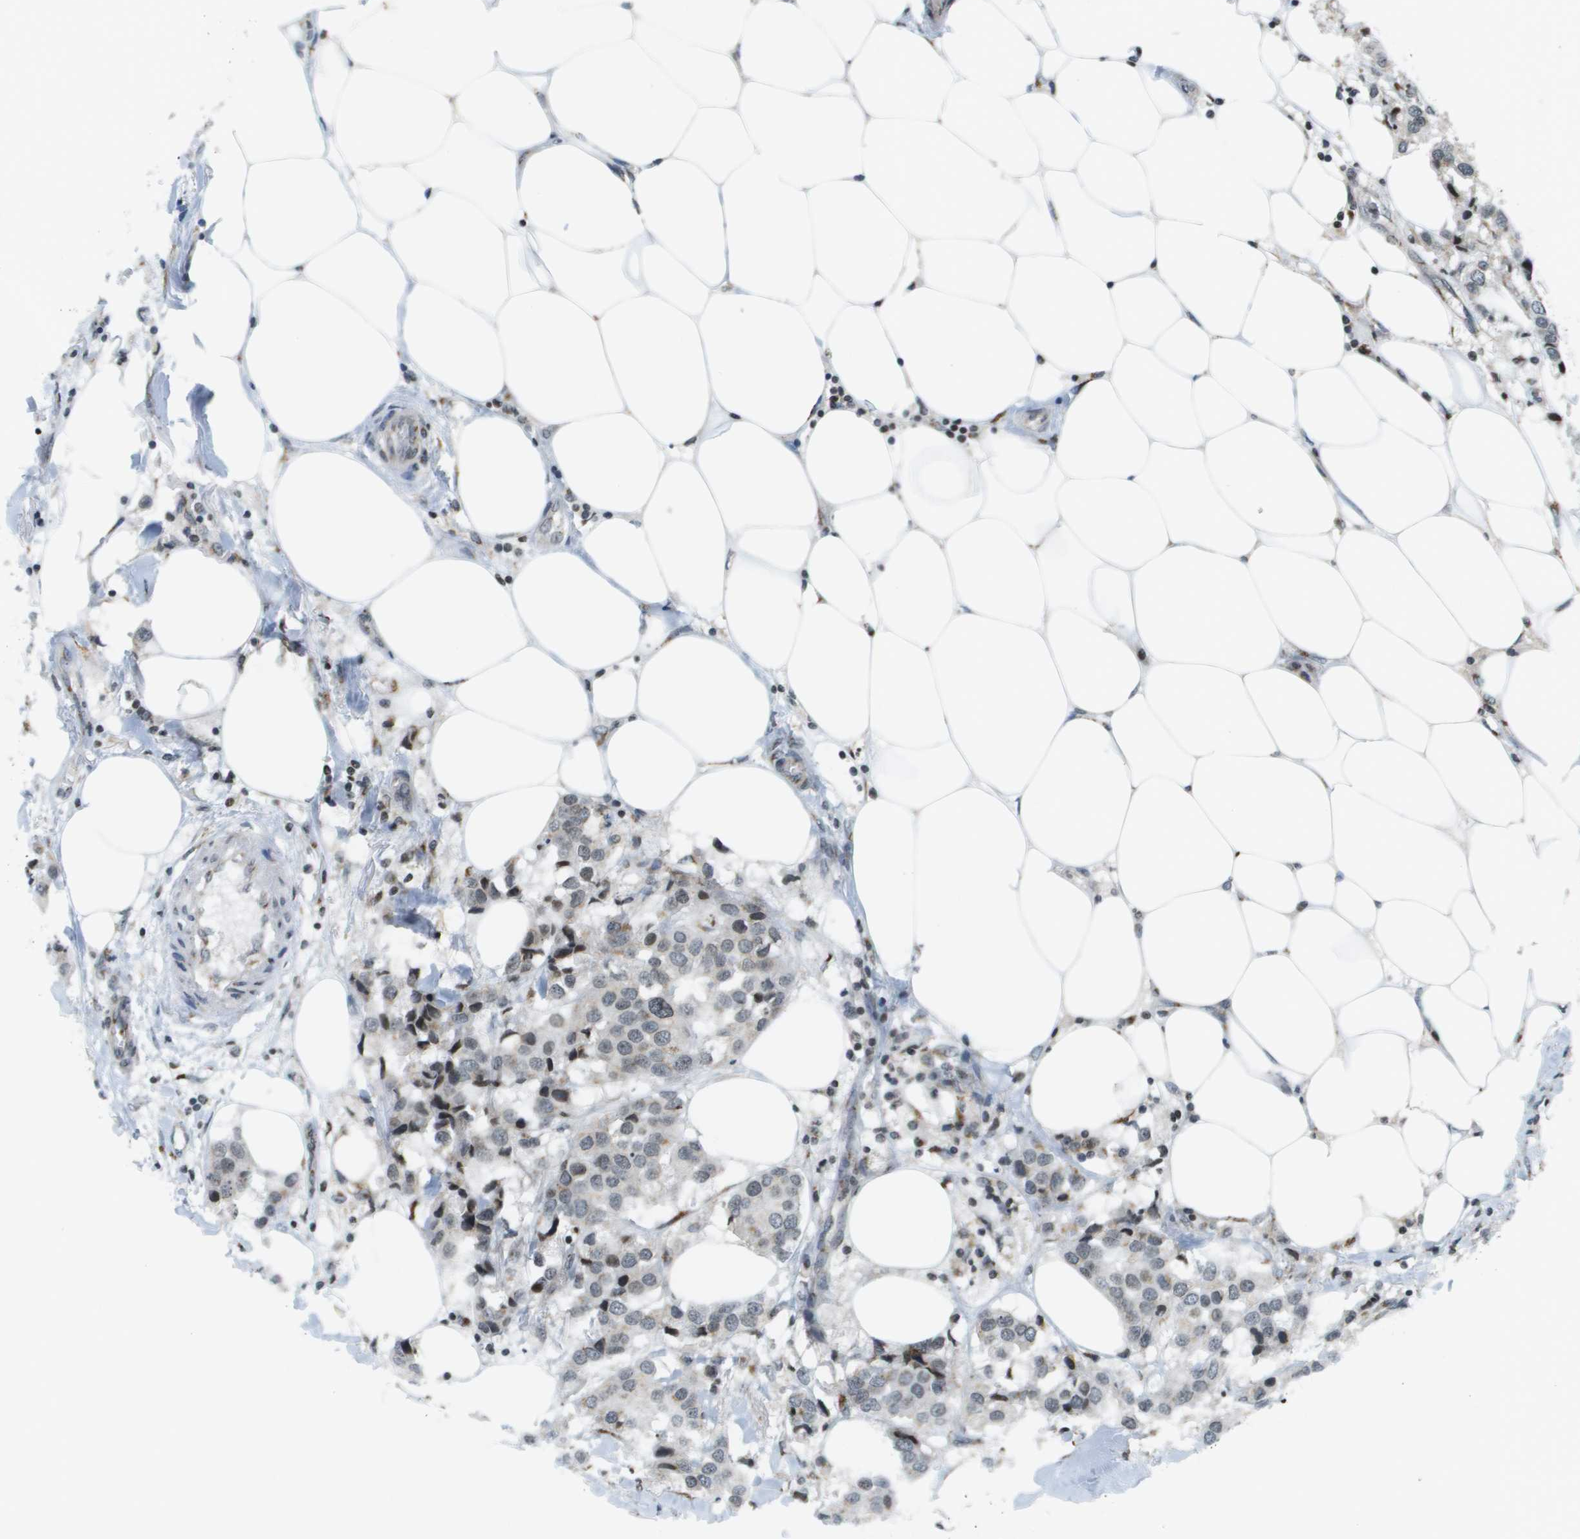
{"staining": {"intensity": "weak", "quantity": "<25%", "location": "nuclear"}, "tissue": "breast cancer", "cell_type": "Tumor cells", "image_type": "cancer", "snomed": [{"axis": "morphology", "description": "Duct carcinoma"}, {"axis": "topography", "description": "Breast"}], "caption": "Immunohistochemistry (IHC) image of neoplastic tissue: human invasive ductal carcinoma (breast) stained with DAB (3,3'-diaminobenzidine) reveals no significant protein staining in tumor cells. Brightfield microscopy of immunohistochemistry (IHC) stained with DAB (brown) and hematoxylin (blue), captured at high magnification.", "gene": "EVC", "patient": {"sex": "female", "age": 80}}